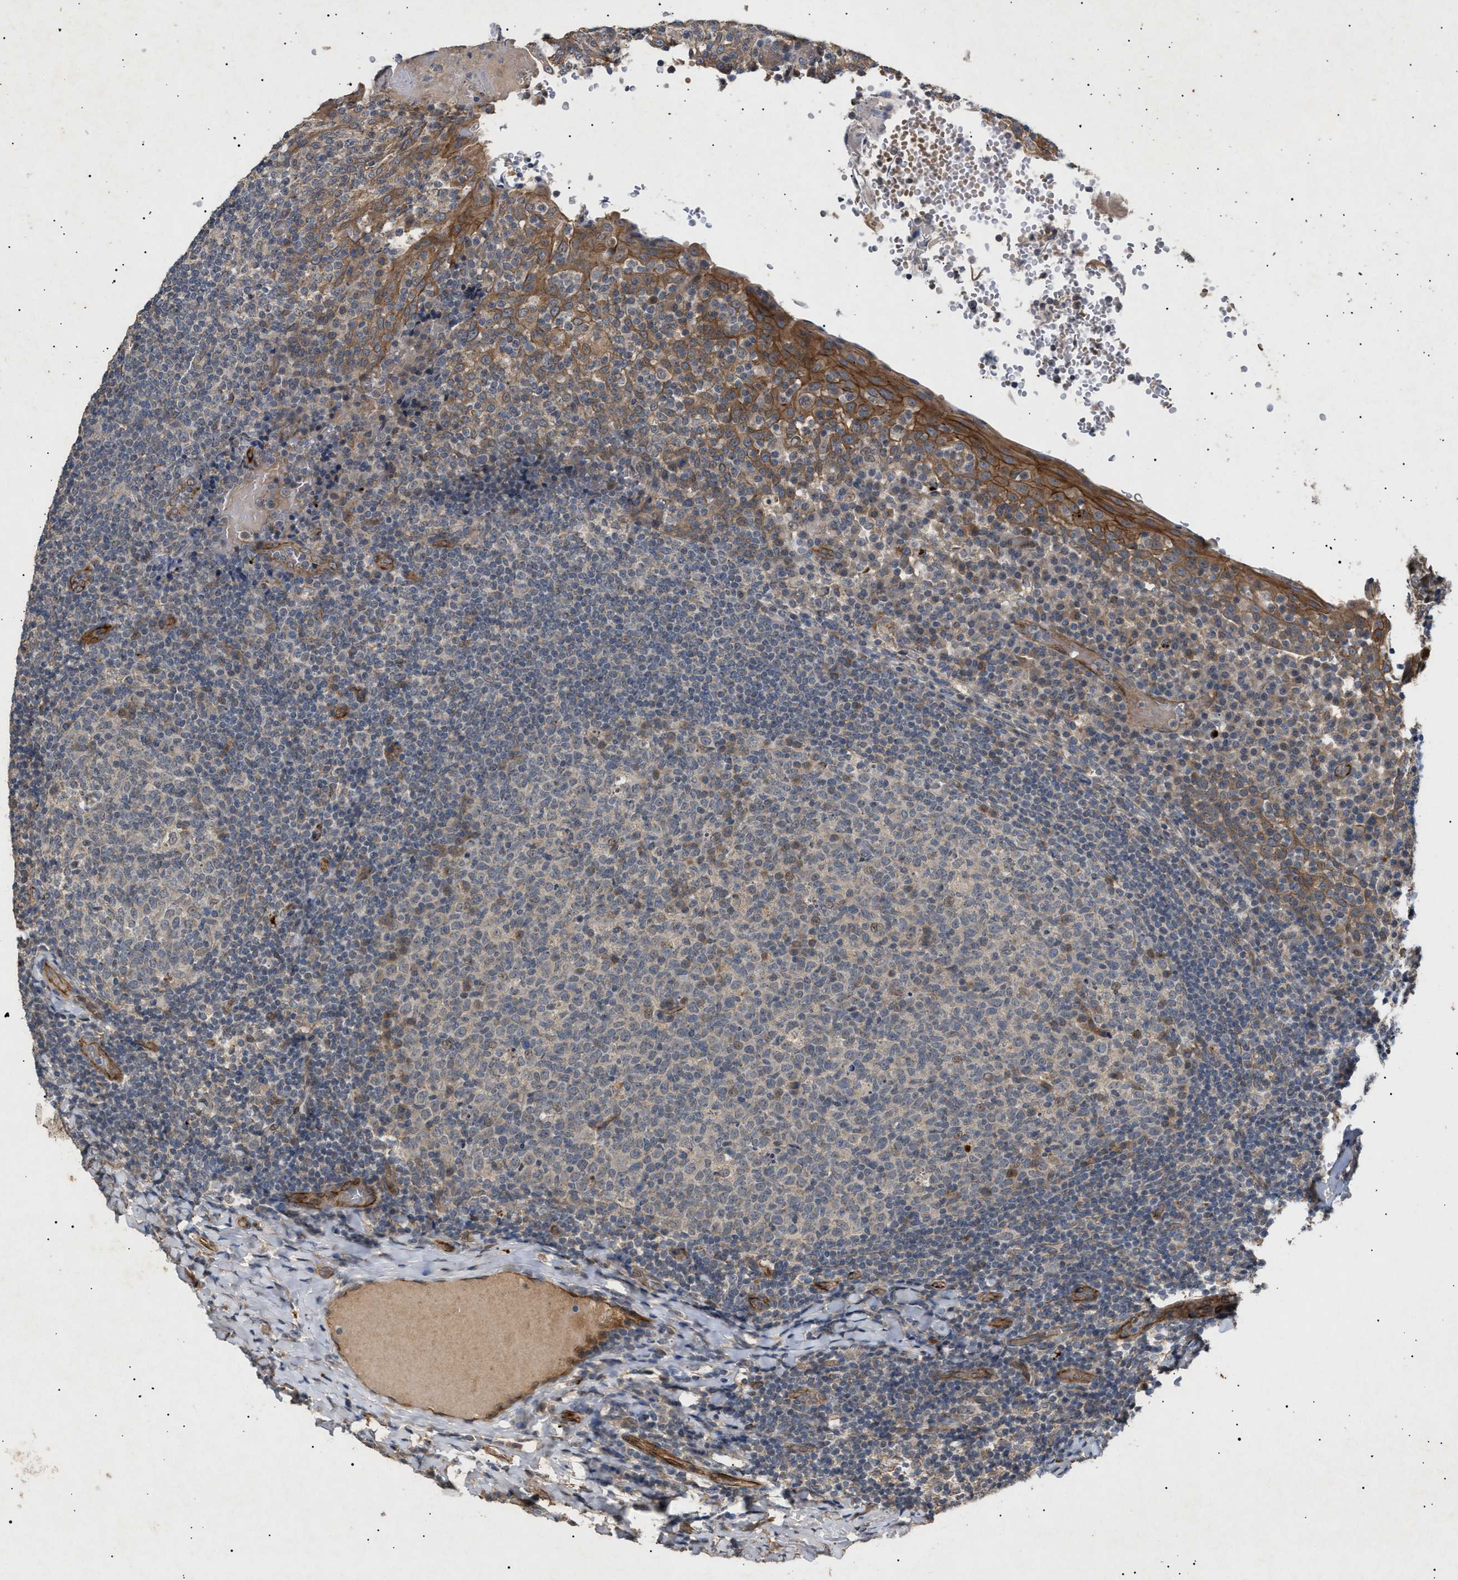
{"staining": {"intensity": "moderate", "quantity": "<25%", "location": "cytoplasmic/membranous"}, "tissue": "tonsil", "cell_type": "Germinal center cells", "image_type": "normal", "snomed": [{"axis": "morphology", "description": "Normal tissue, NOS"}, {"axis": "topography", "description": "Tonsil"}], "caption": "Immunohistochemical staining of normal tonsil shows <25% levels of moderate cytoplasmic/membranous protein expression in about <25% of germinal center cells.", "gene": "SIRT5", "patient": {"sex": "female", "age": 19}}